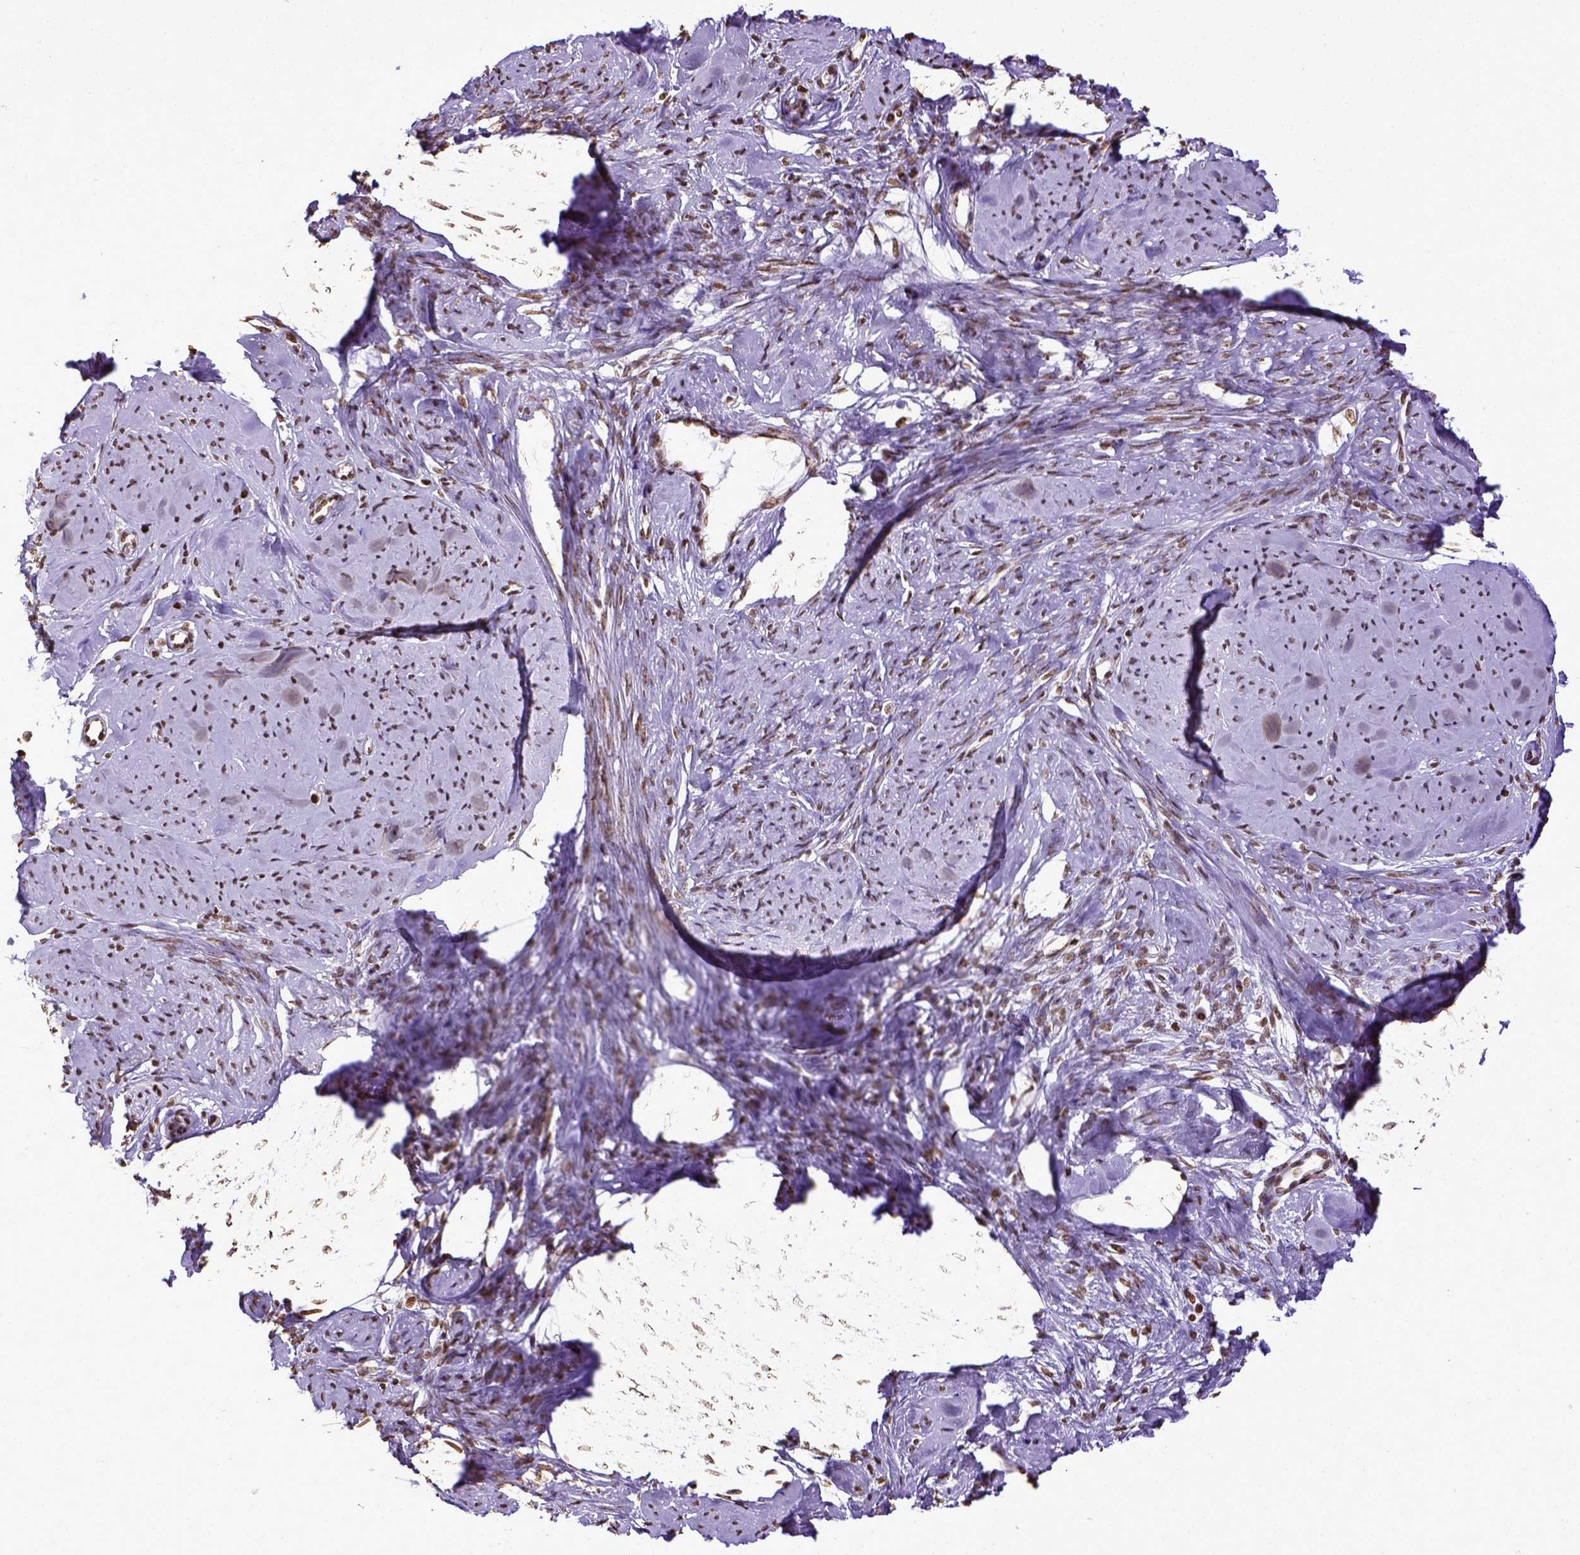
{"staining": {"intensity": "moderate", "quantity": ">75%", "location": "nuclear"}, "tissue": "smooth muscle", "cell_type": "Smooth muscle cells", "image_type": "normal", "snomed": [{"axis": "morphology", "description": "Normal tissue, NOS"}, {"axis": "topography", "description": "Smooth muscle"}], "caption": "Immunohistochemical staining of unremarkable smooth muscle displays moderate nuclear protein positivity in approximately >75% of smooth muscle cells.", "gene": "ZNF75D", "patient": {"sex": "female", "age": 48}}